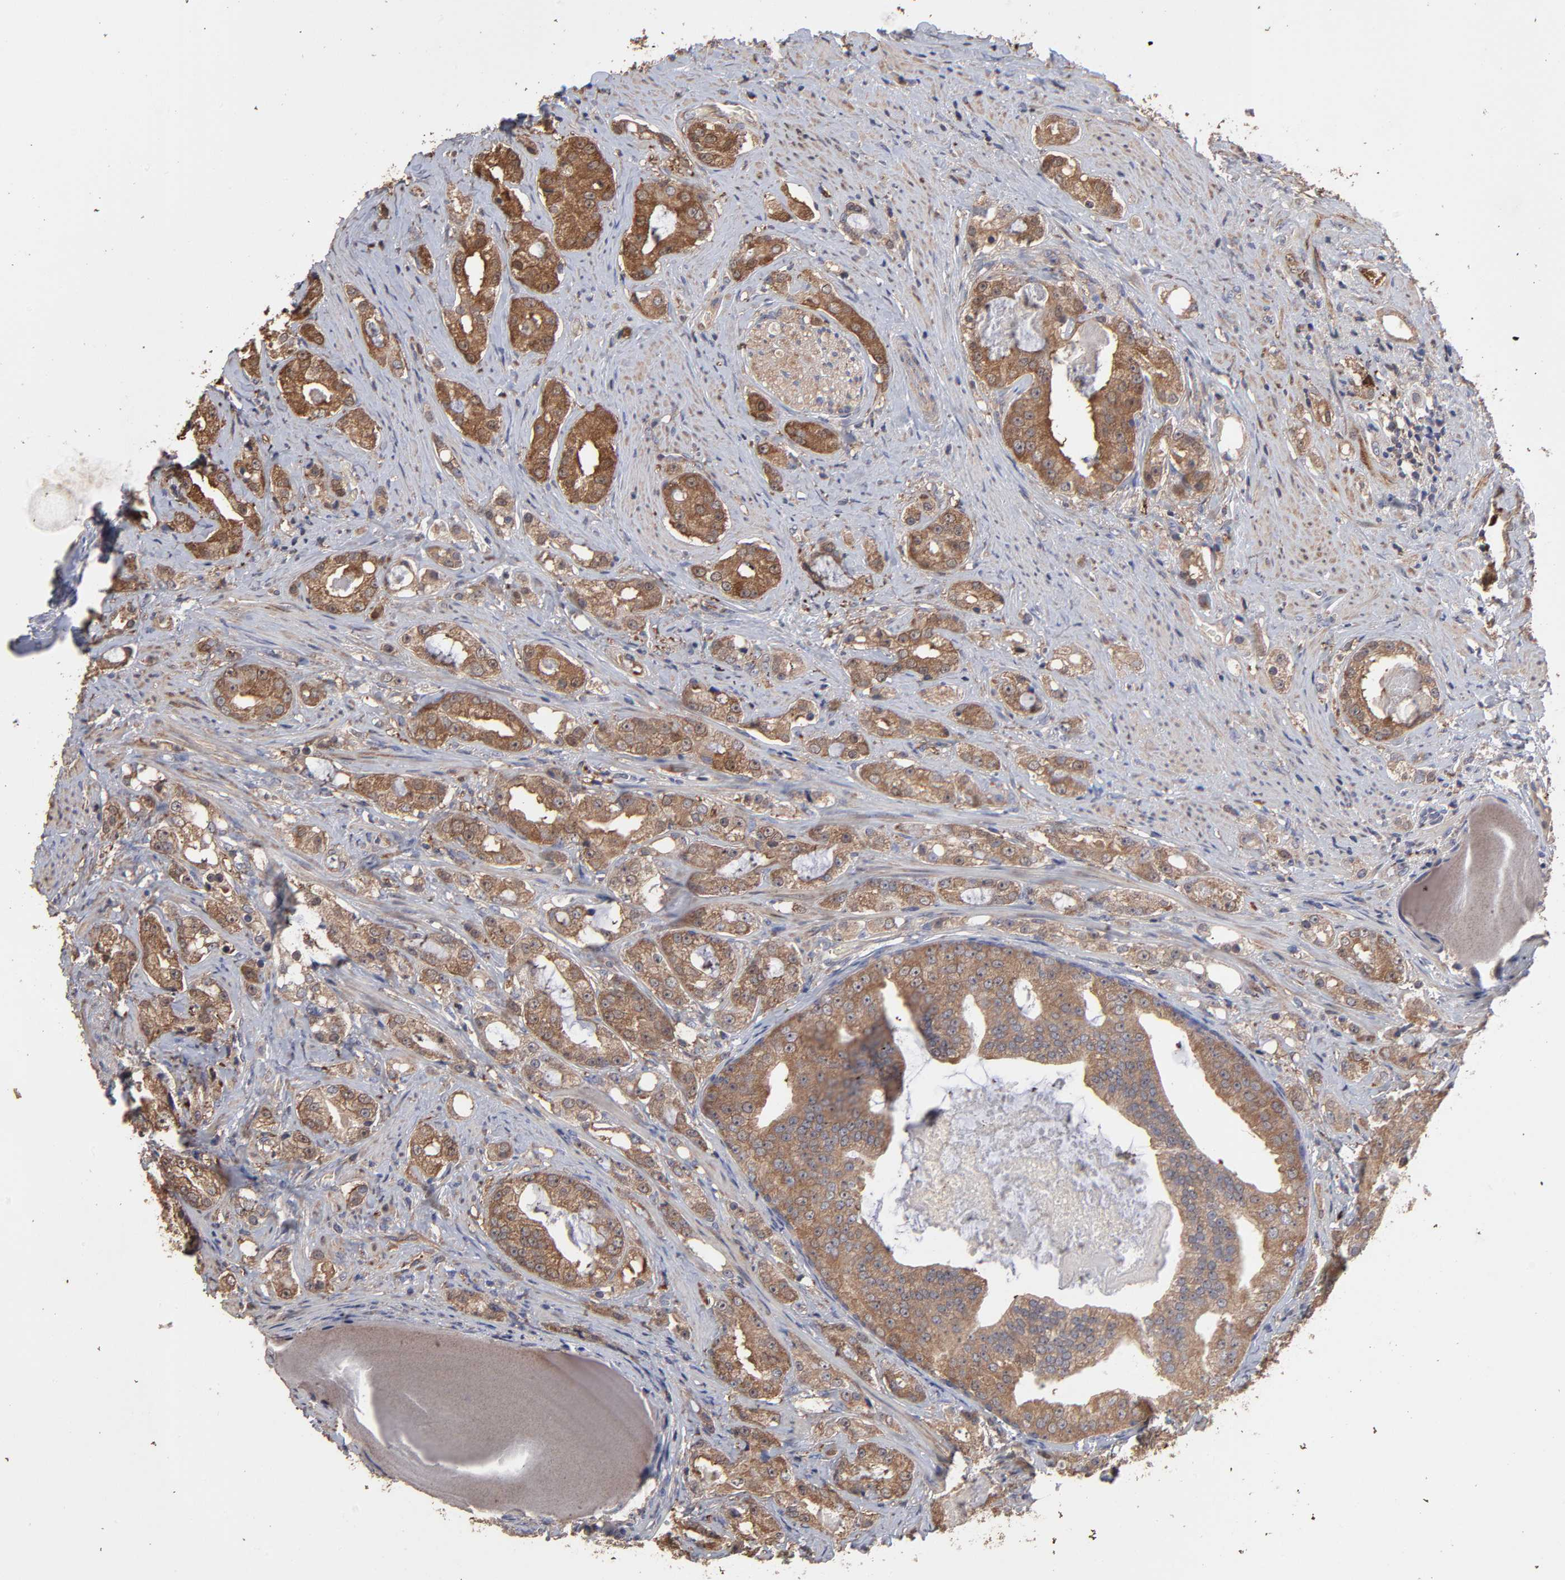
{"staining": {"intensity": "moderate", "quantity": ">75%", "location": "cytoplasmic/membranous"}, "tissue": "prostate cancer", "cell_type": "Tumor cells", "image_type": "cancer", "snomed": [{"axis": "morphology", "description": "Adenocarcinoma, High grade"}, {"axis": "topography", "description": "Prostate"}], "caption": "This image demonstrates prostate high-grade adenocarcinoma stained with immunohistochemistry to label a protein in brown. The cytoplasmic/membranous of tumor cells show moderate positivity for the protein. Nuclei are counter-stained blue.", "gene": "TANGO2", "patient": {"sex": "male", "age": 68}}